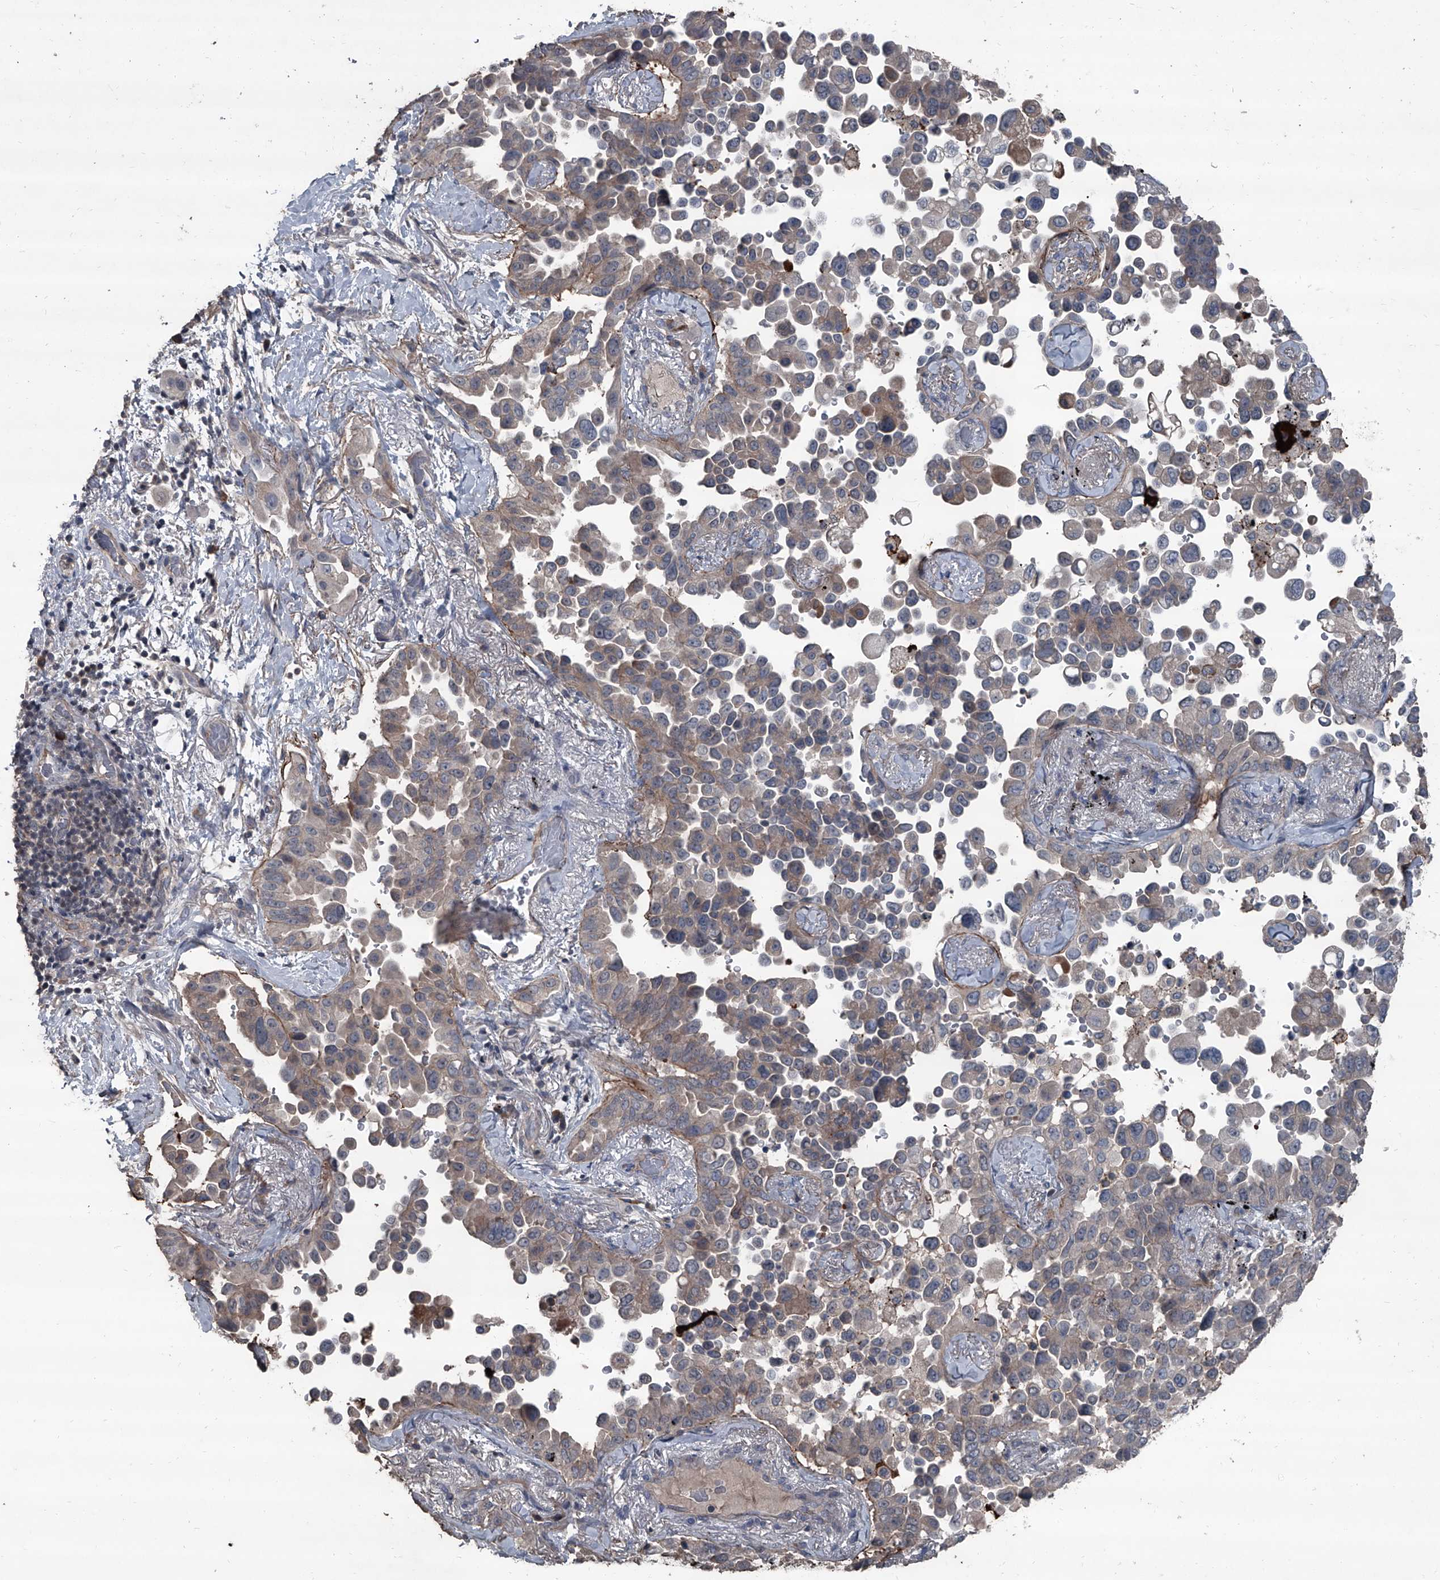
{"staining": {"intensity": "weak", "quantity": "25%-75%", "location": "cytoplasmic/membranous"}, "tissue": "lung cancer", "cell_type": "Tumor cells", "image_type": "cancer", "snomed": [{"axis": "morphology", "description": "Adenocarcinoma, NOS"}, {"axis": "topography", "description": "Lung"}], "caption": "Weak cytoplasmic/membranous staining is present in approximately 25%-75% of tumor cells in adenocarcinoma (lung).", "gene": "OARD1", "patient": {"sex": "female", "age": 67}}